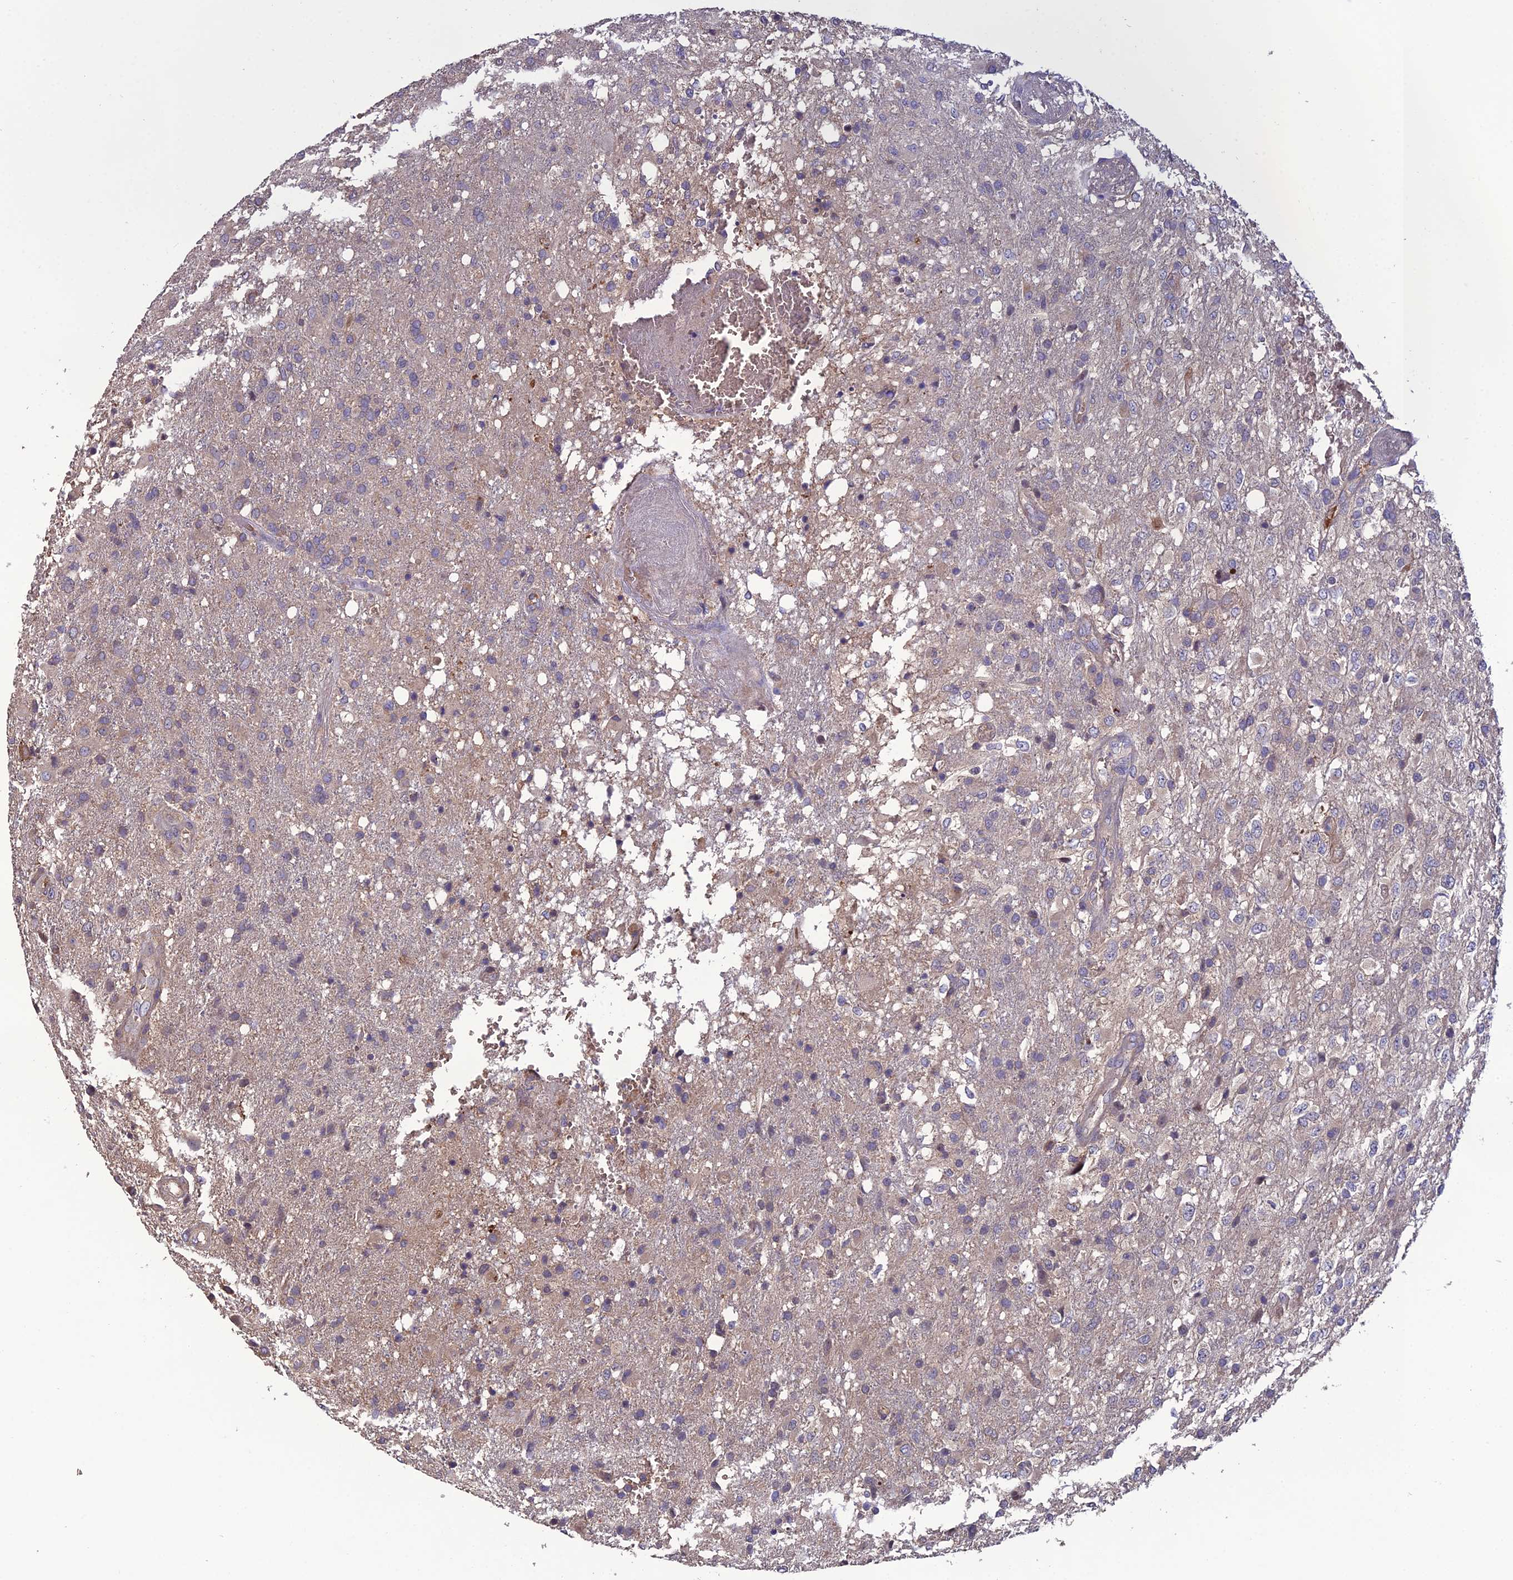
{"staining": {"intensity": "negative", "quantity": "none", "location": "none"}, "tissue": "glioma", "cell_type": "Tumor cells", "image_type": "cancer", "snomed": [{"axis": "morphology", "description": "Glioma, malignant, High grade"}, {"axis": "topography", "description": "Brain"}], "caption": "IHC of glioma shows no staining in tumor cells. (DAB (3,3'-diaminobenzidine) IHC, high magnification).", "gene": "GALR2", "patient": {"sex": "female", "age": 74}}